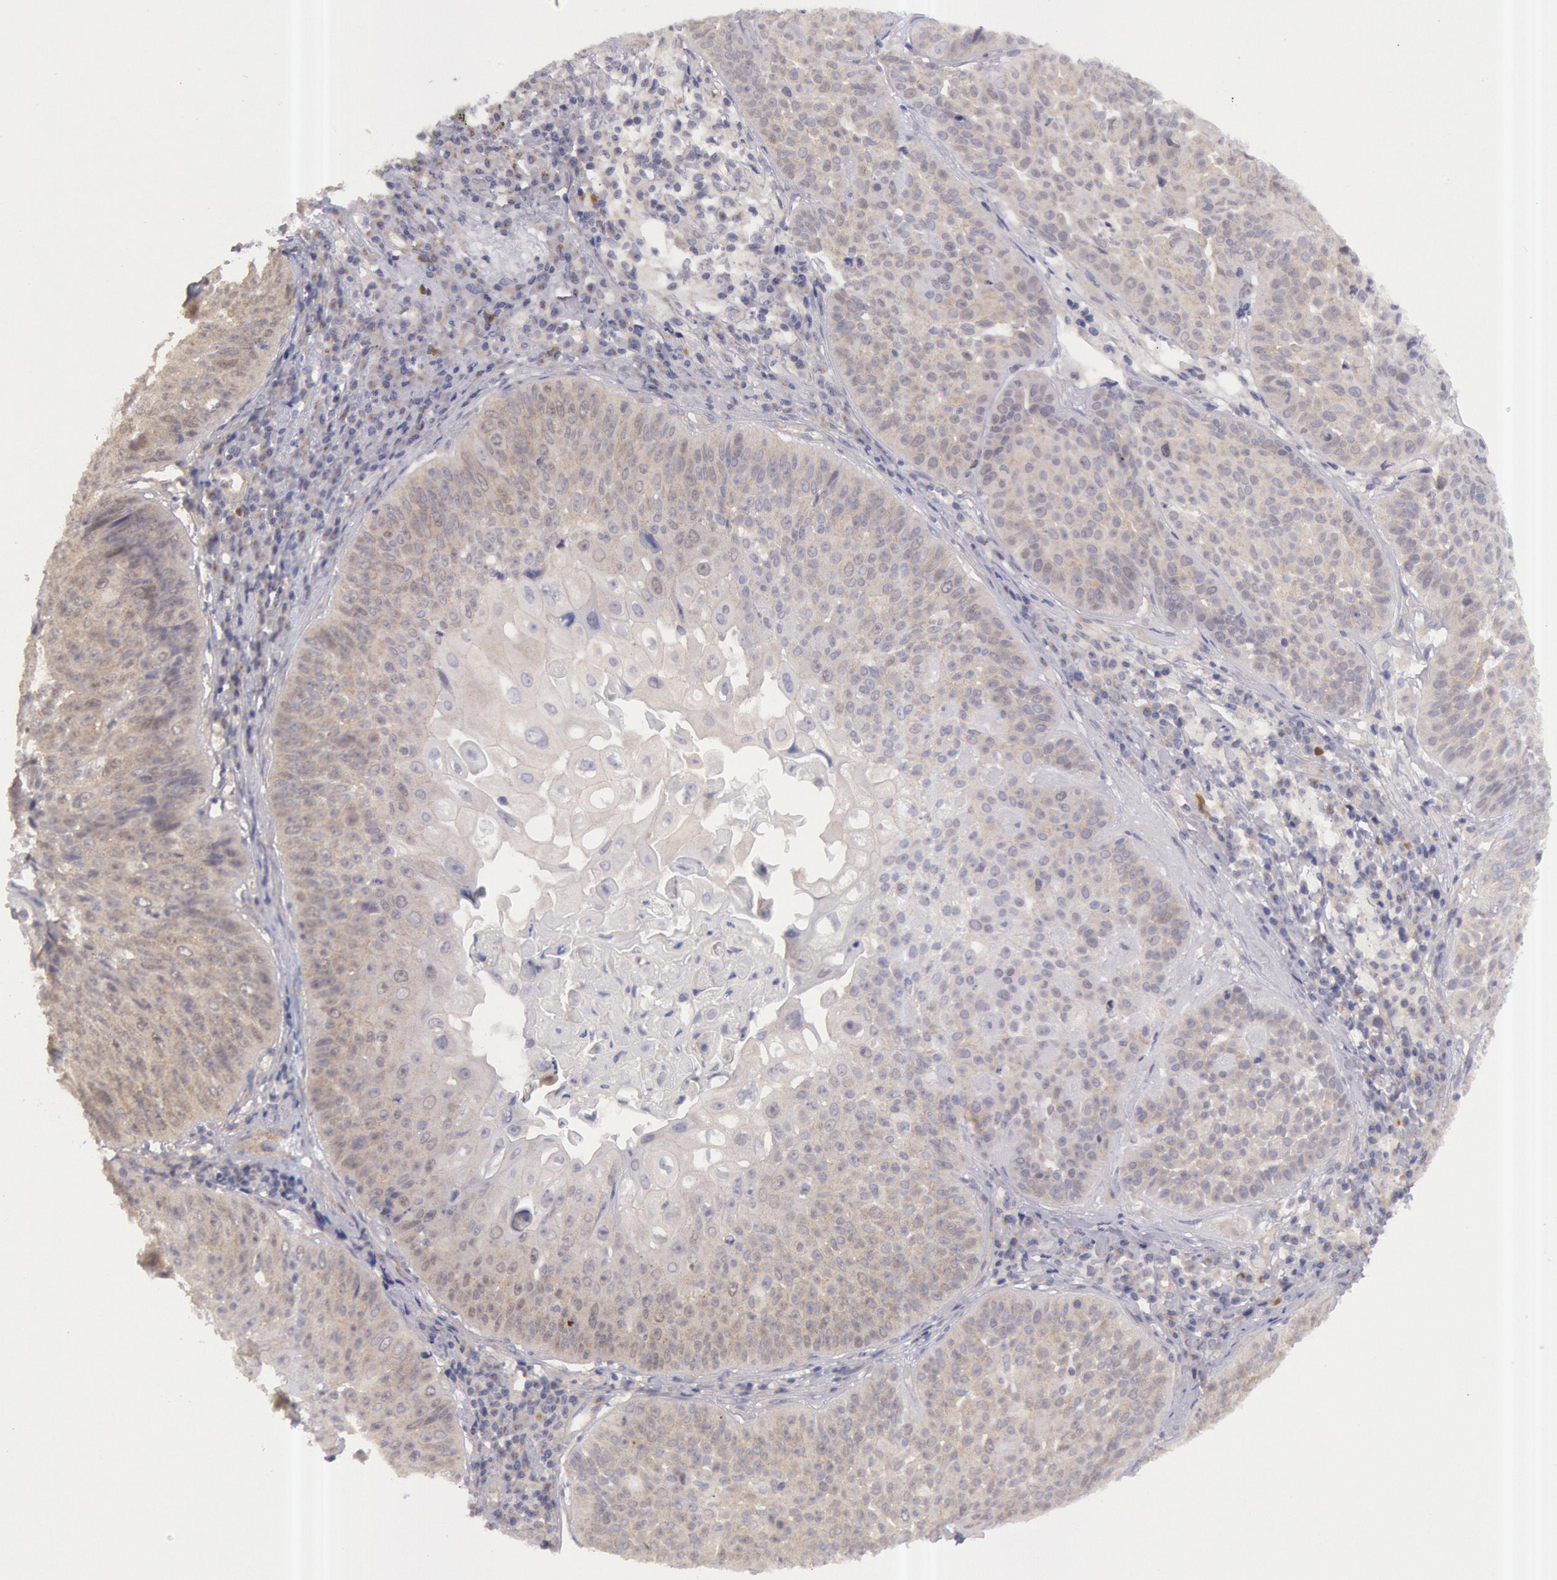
{"staining": {"intensity": "negative", "quantity": "none", "location": "none"}, "tissue": "lung cancer", "cell_type": "Tumor cells", "image_type": "cancer", "snomed": [{"axis": "morphology", "description": "Adenocarcinoma, NOS"}, {"axis": "topography", "description": "Lung"}], "caption": "Adenocarcinoma (lung) stained for a protein using IHC demonstrates no expression tumor cells.", "gene": "AMOTL1", "patient": {"sex": "male", "age": 60}}